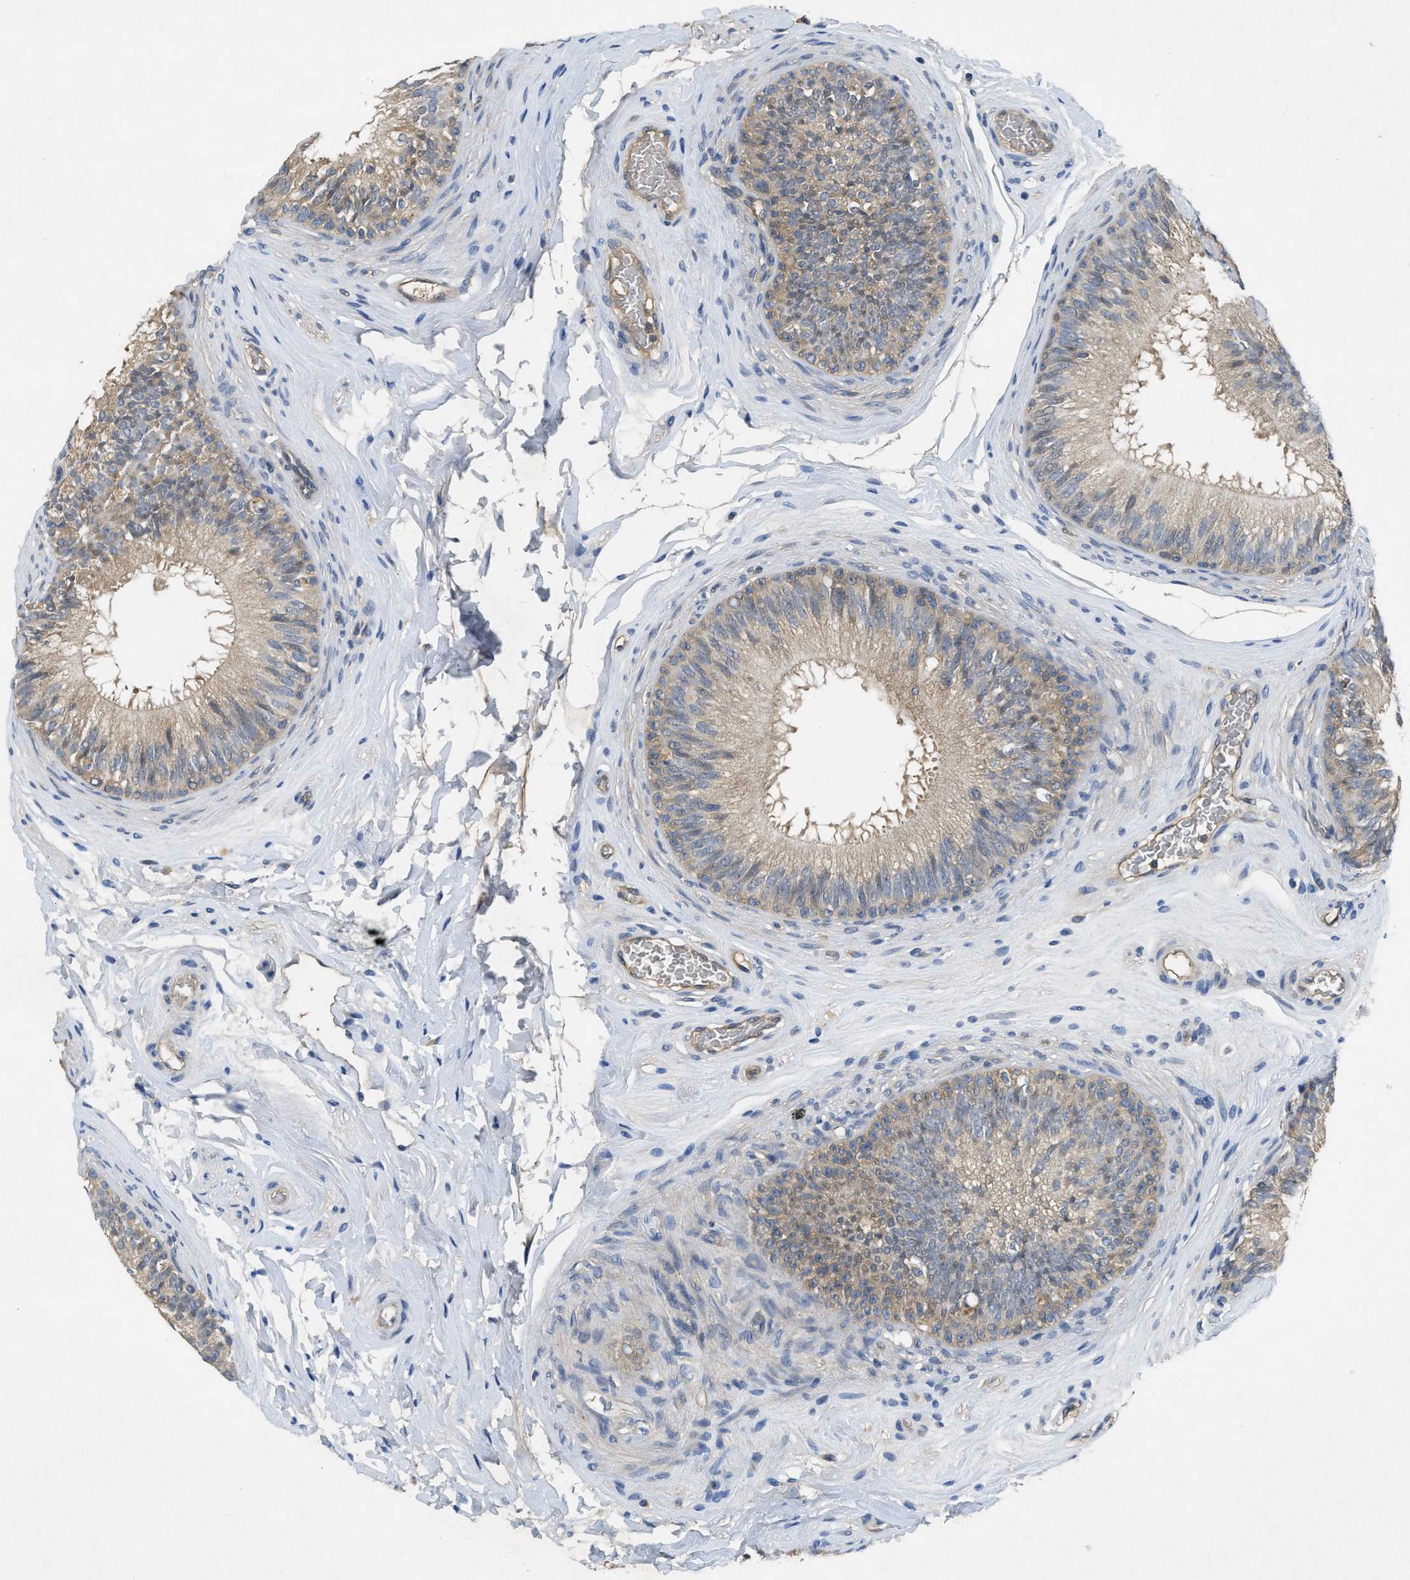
{"staining": {"intensity": "weak", "quantity": "25%-75%", "location": "cytoplasmic/membranous"}, "tissue": "epididymis", "cell_type": "Glandular cells", "image_type": "normal", "snomed": [{"axis": "morphology", "description": "Normal tissue, NOS"}, {"axis": "topography", "description": "Testis"}, {"axis": "topography", "description": "Epididymis"}], "caption": "The photomicrograph shows immunohistochemical staining of normal epididymis. There is weak cytoplasmic/membranous staining is appreciated in approximately 25%-75% of glandular cells.", "gene": "PPP3CA", "patient": {"sex": "male", "age": 36}}